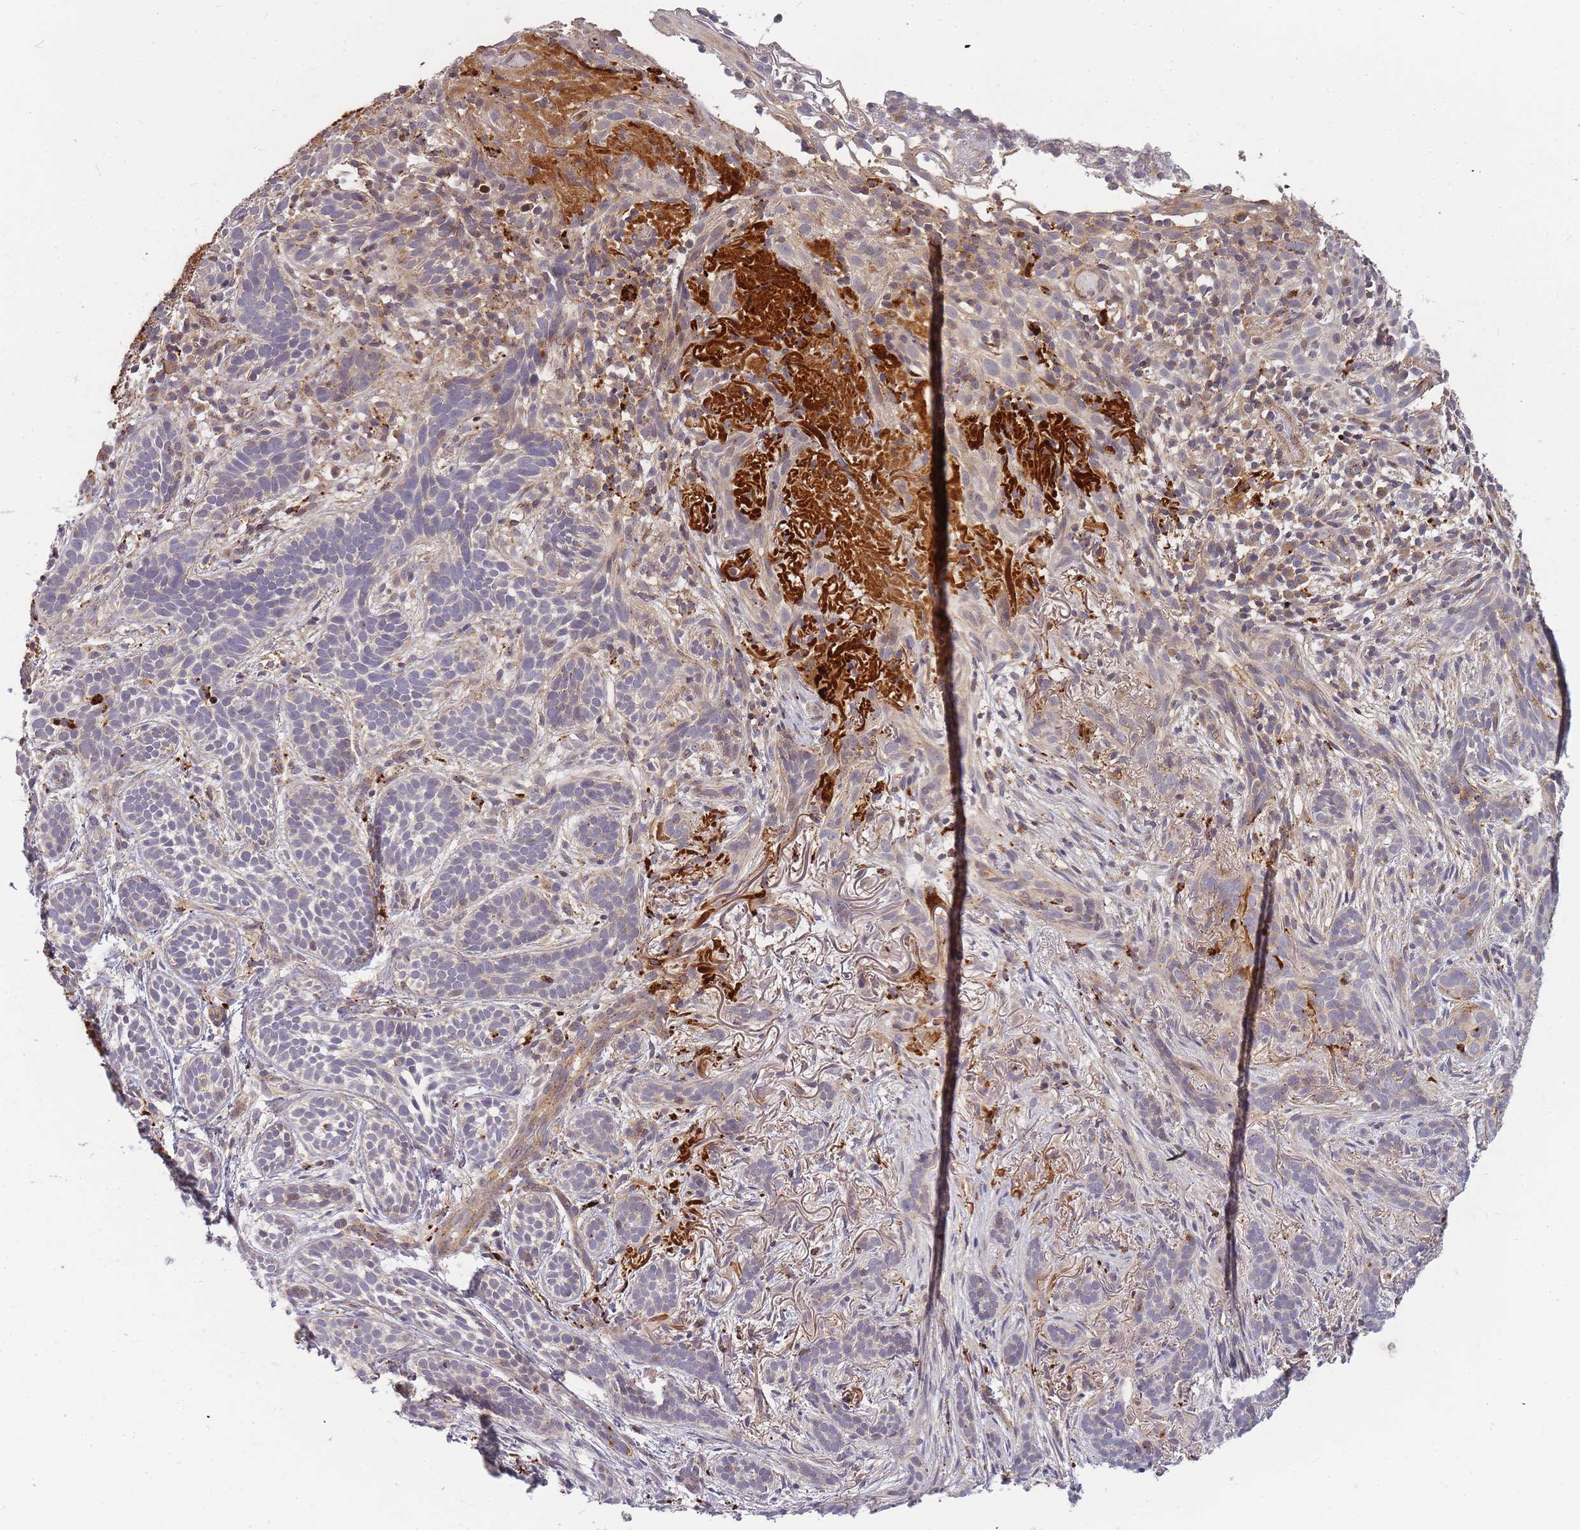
{"staining": {"intensity": "weak", "quantity": "<25%", "location": "cytoplasmic/membranous"}, "tissue": "skin cancer", "cell_type": "Tumor cells", "image_type": "cancer", "snomed": [{"axis": "morphology", "description": "Basal cell carcinoma"}, {"axis": "topography", "description": "Skin"}], "caption": "Immunohistochemistry (IHC) of human basal cell carcinoma (skin) exhibits no positivity in tumor cells. Nuclei are stained in blue.", "gene": "ATG5", "patient": {"sex": "male", "age": 71}}